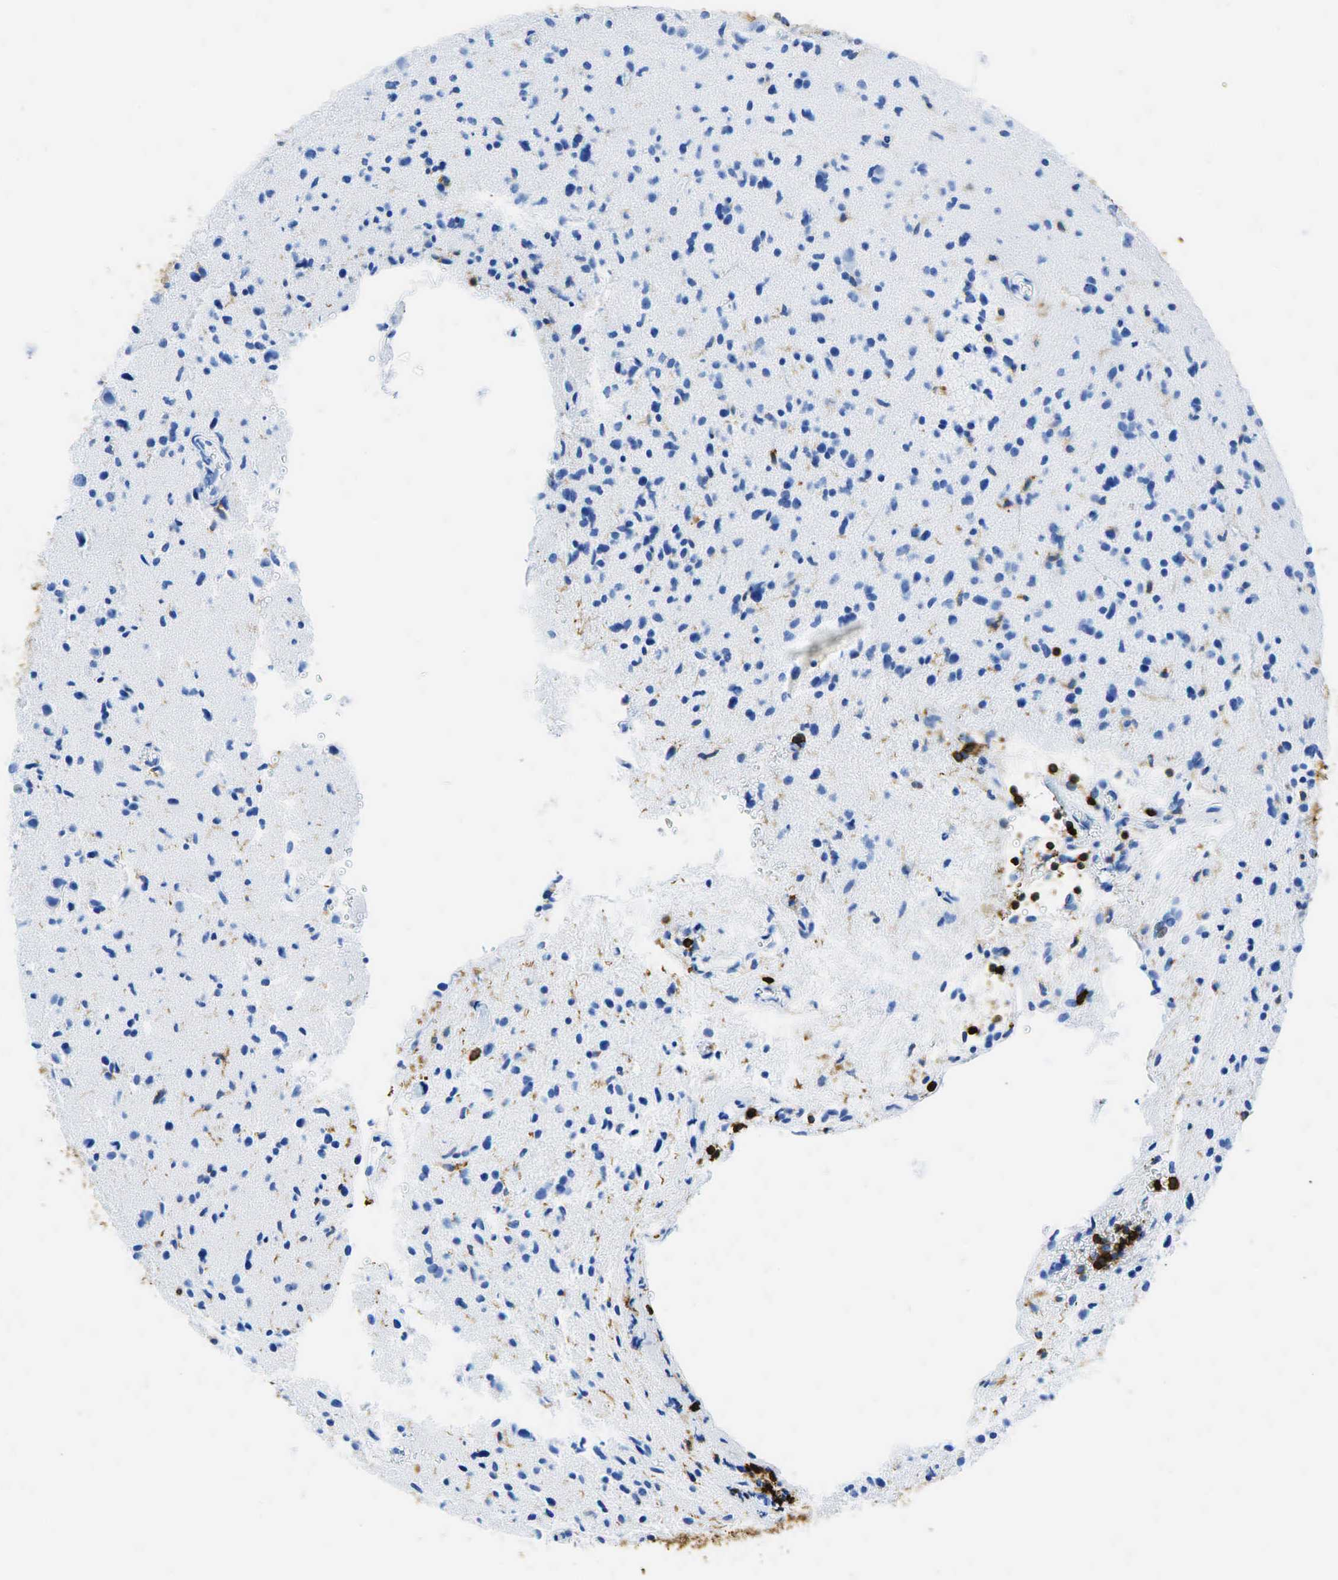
{"staining": {"intensity": "negative", "quantity": "none", "location": "none"}, "tissue": "glioma", "cell_type": "Tumor cells", "image_type": "cancer", "snomed": [{"axis": "morphology", "description": "Glioma, malignant, Low grade"}, {"axis": "topography", "description": "Brain"}], "caption": "This photomicrograph is of glioma stained with IHC to label a protein in brown with the nuclei are counter-stained blue. There is no staining in tumor cells.", "gene": "PTPRC", "patient": {"sex": "female", "age": 46}}